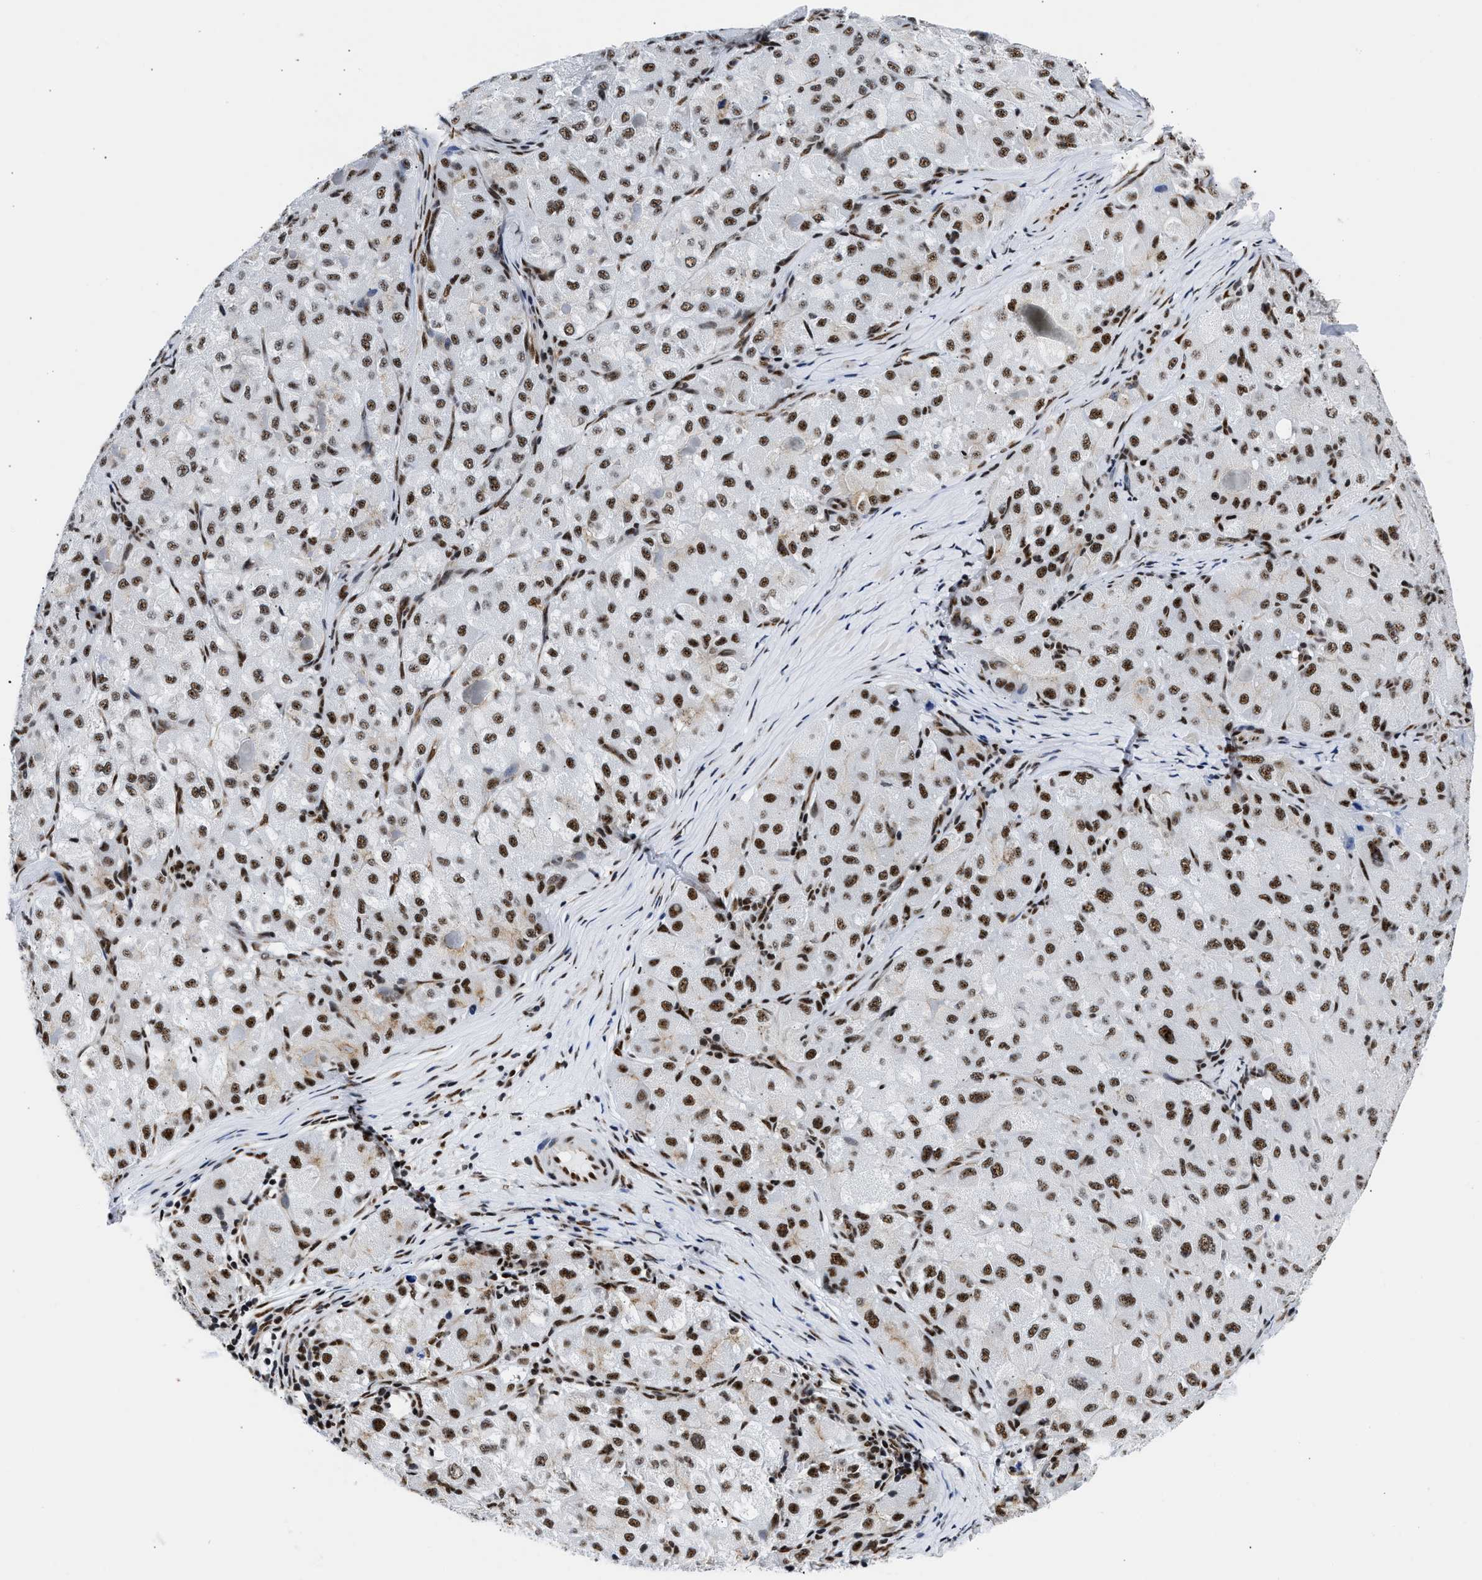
{"staining": {"intensity": "moderate", "quantity": ">75%", "location": "nuclear"}, "tissue": "liver cancer", "cell_type": "Tumor cells", "image_type": "cancer", "snomed": [{"axis": "morphology", "description": "Carcinoma, Hepatocellular, NOS"}, {"axis": "topography", "description": "Liver"}], "caption": "About >75% of tumor cells in liver cancer display moderate nuclear protein expression as visualized by brown immunohistochemical staining.", "gene": "RBM8A", "patient": {"sex": "male", "age": 80}}